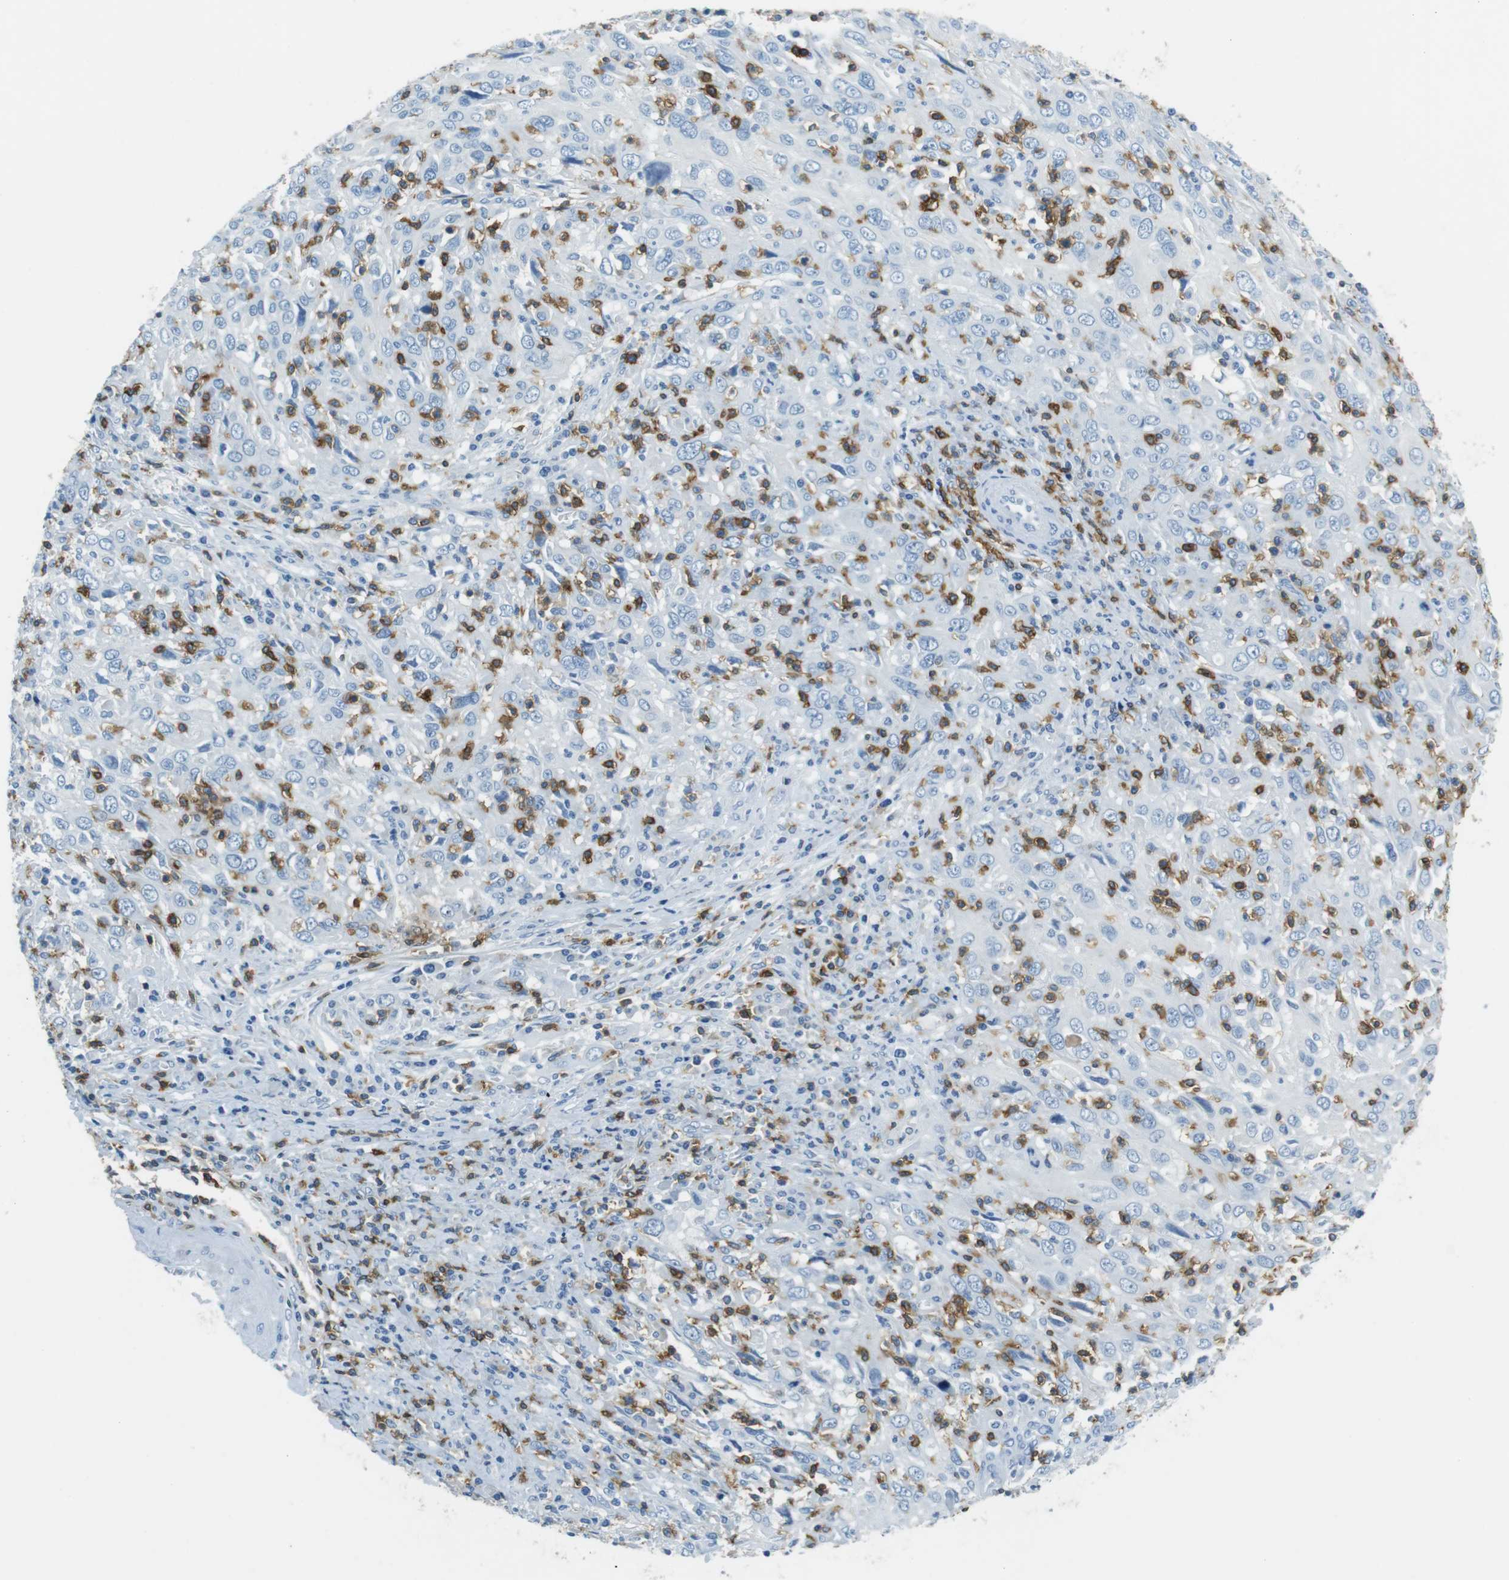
{"staining": {"intensity": "negative", "quantity": "none", "location": "none"}, "tissue": "cervical cancer", "cell_type": "Tumor cells", "image_type": "cancer", "snomed": [{"axis": "morphology", "description": "Squamous cell carcinoma, NOS"}, {"axis": "topography", "description": "Cervix"}], "caption": "Tumor cells are negative for protein expression in human cervical cancer.", "gene": "LAT", "patient": {"sex": "female", "age": 46}}